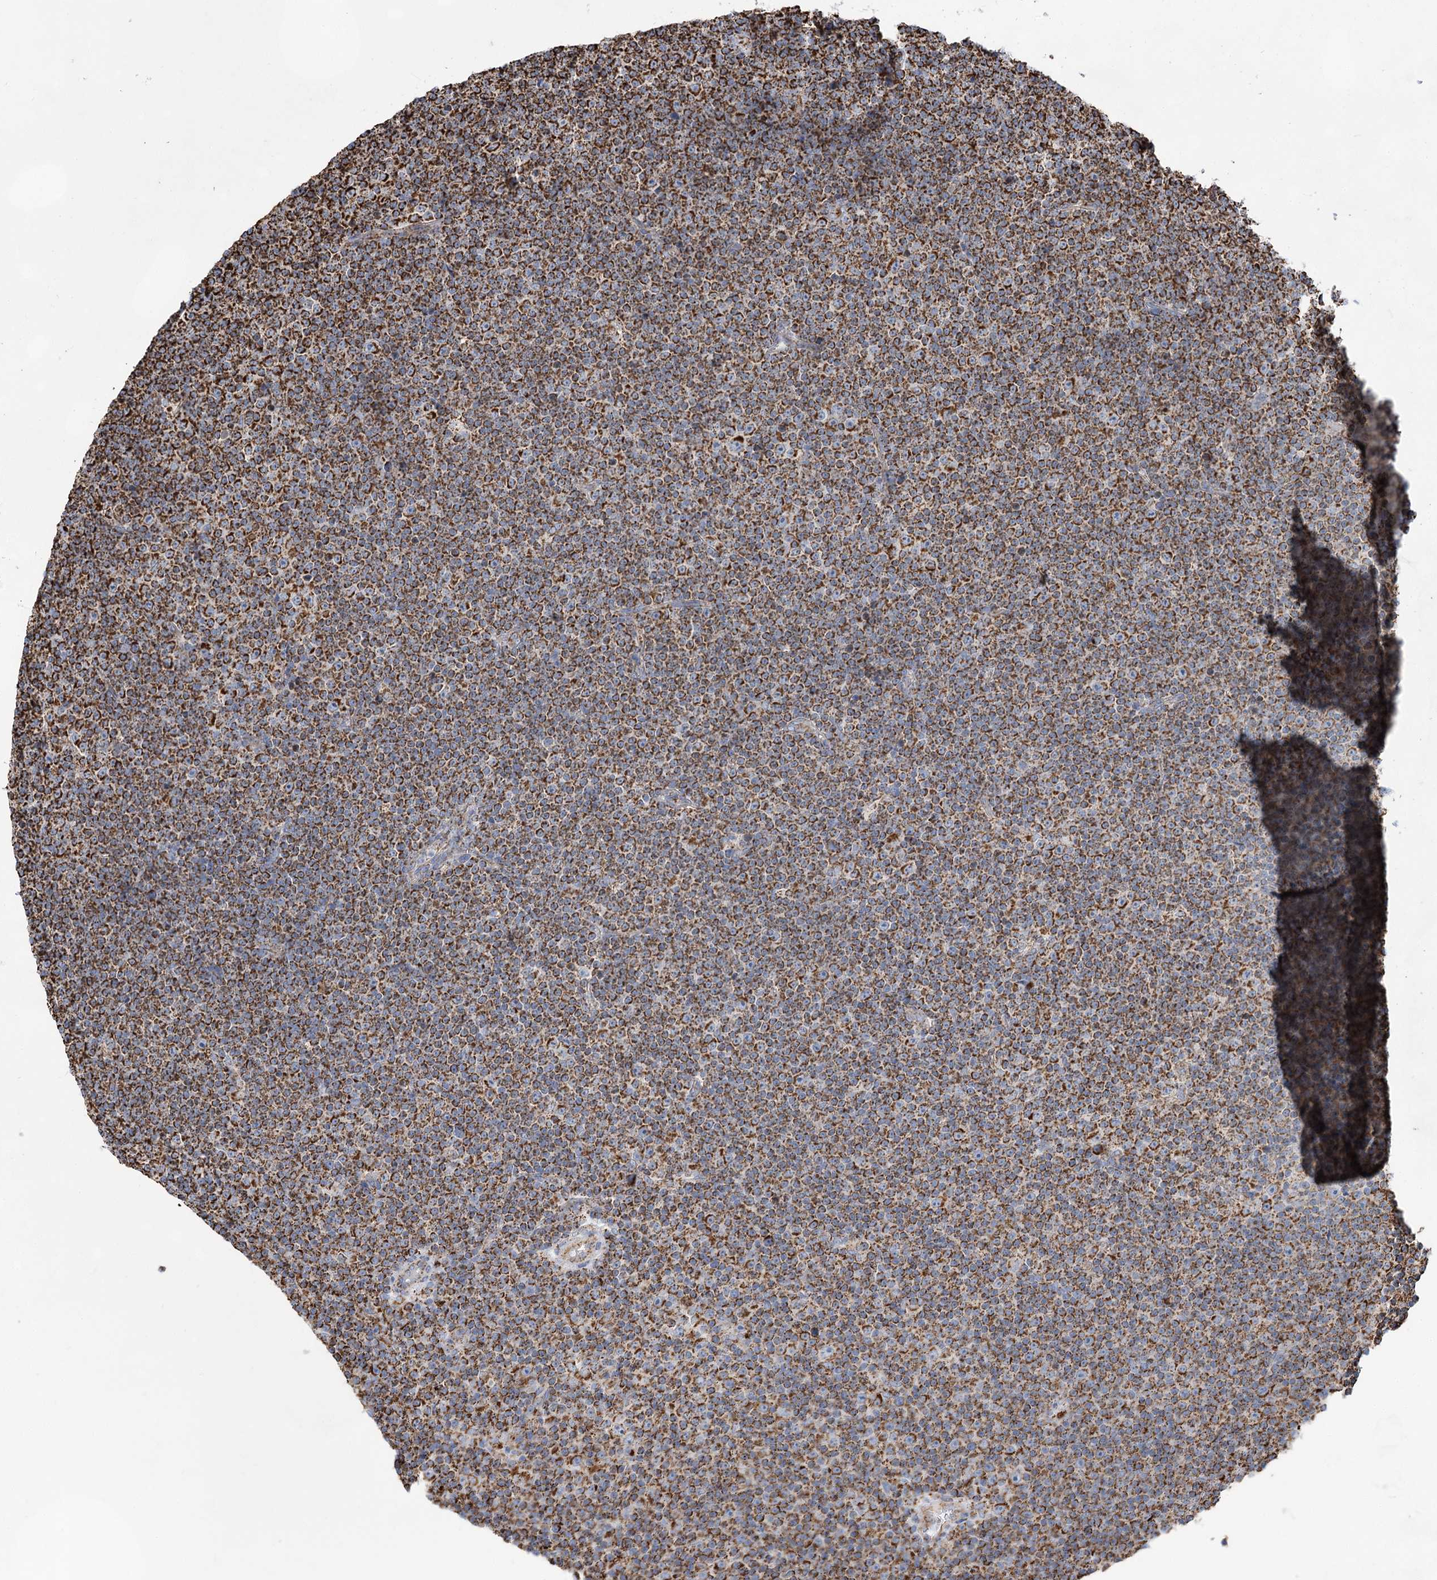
{"staining": {"intensity": "strong", "quantity": ">75%", "location": "cytoplasmic/membranous"}, "tissue": "lymphoma", "cell_type": "Tumor cells", "image_type": "cancer", "snomed": [{"axis": "morphology", "description": "Malignant lymphoma, non-Hodgkin's type, Low grade"}, {"axis": "topography", "description": "Lymph node"}], "caption": "This is a photomicrograph of IHC staining of lymphoma, which shows strong staining in the cytoplasmic/membranous of tumor cells.", "gene": "NADK2", "patient": {"sex": "female", "age": 67}}